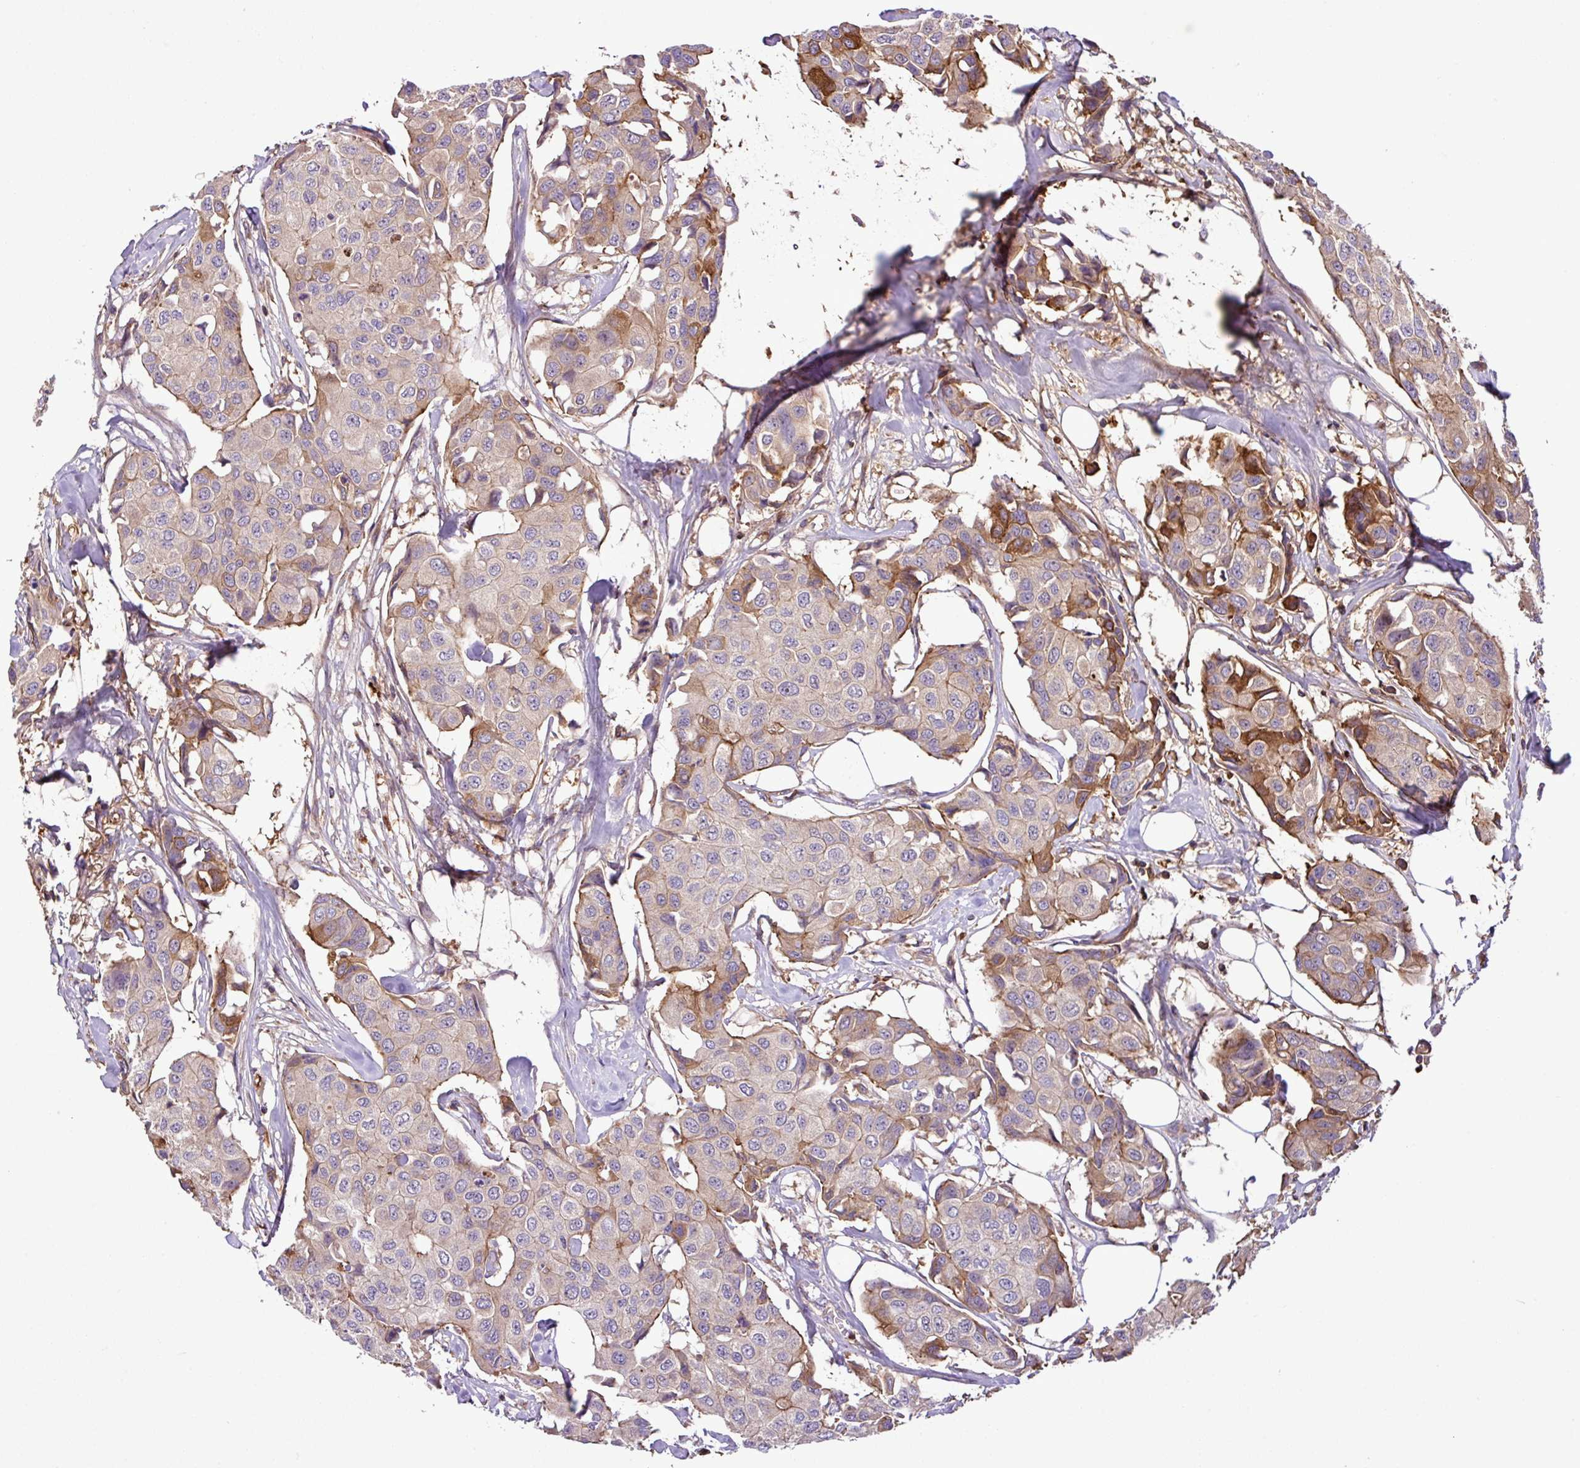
{"staining": {"intensity": "weak", "quantity": "25%-75%", "location": "cytoplasmic/membranous"}, "tissue": "breast cancer", "cell_type": "Tumor cells", "image_type": "cancer", "snomed": [{"axis": "morphology", "description": "Duct carcinoma"}, {"axis": "topography", "description": "Breast"}], "caption": "Tumor cells show low levels of weak cytoplasmic/membranous expression in approximately 25%-75% of cells in human breast intraductal carcinoma.", "gene": "ZNF266", "patient": {"sex": "female", "age": 80}}